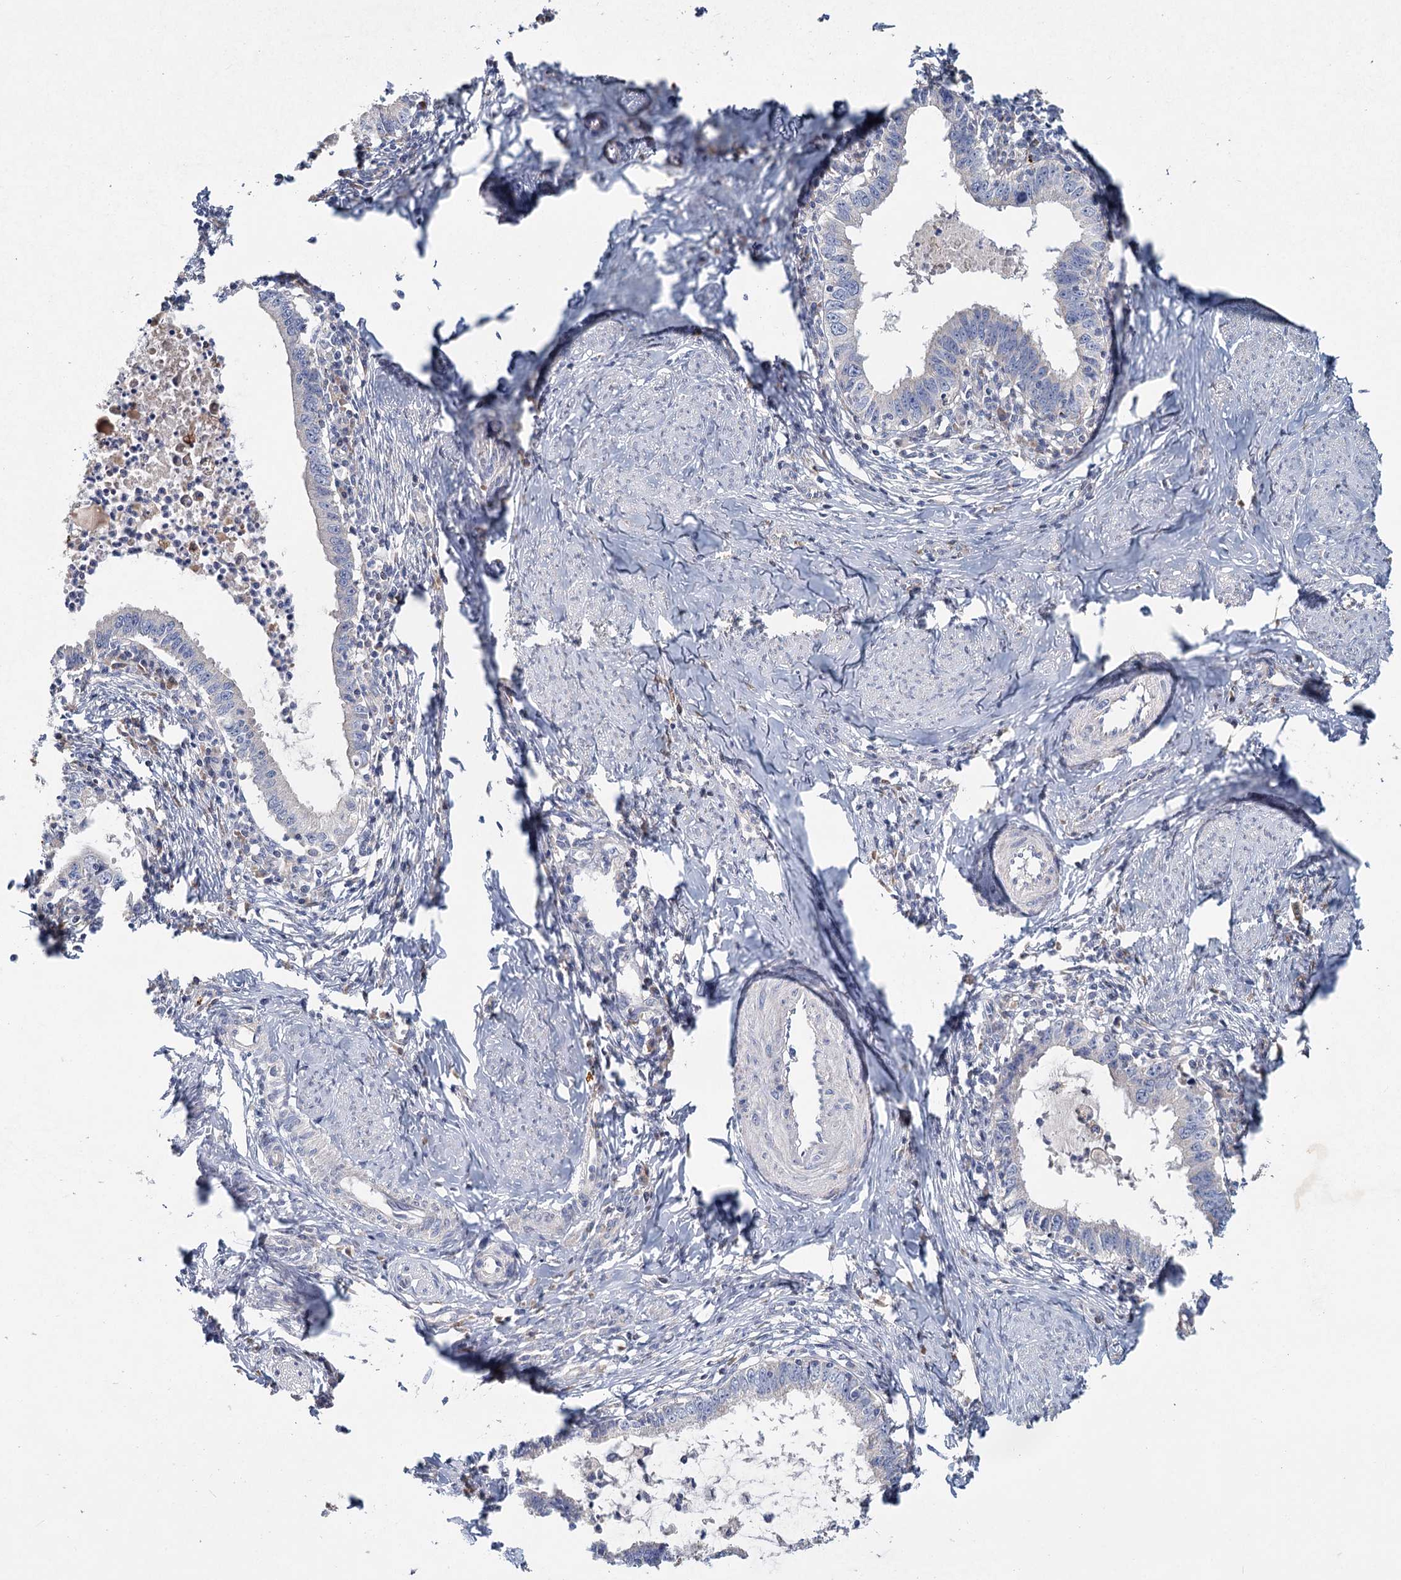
{"staining": {"intensity": "negative", "quantity": "none", "location": "none"}, "tissue": "cervical cancer", "cell_type": "Tumor cells", "image_type": "cancer", "snomed": [{"axis": "morphology", "description": "Adenocarcinoma, NOS"}, {"axis": "topography", "description": "Cervix"}], "caption": "Immunohistochemistry of cervical cancer (adenocarcinoma) demonstrates no staining in tumor cells.", "gene": "ANKRD16", "patient": {"sex": "female", "age": 36}}